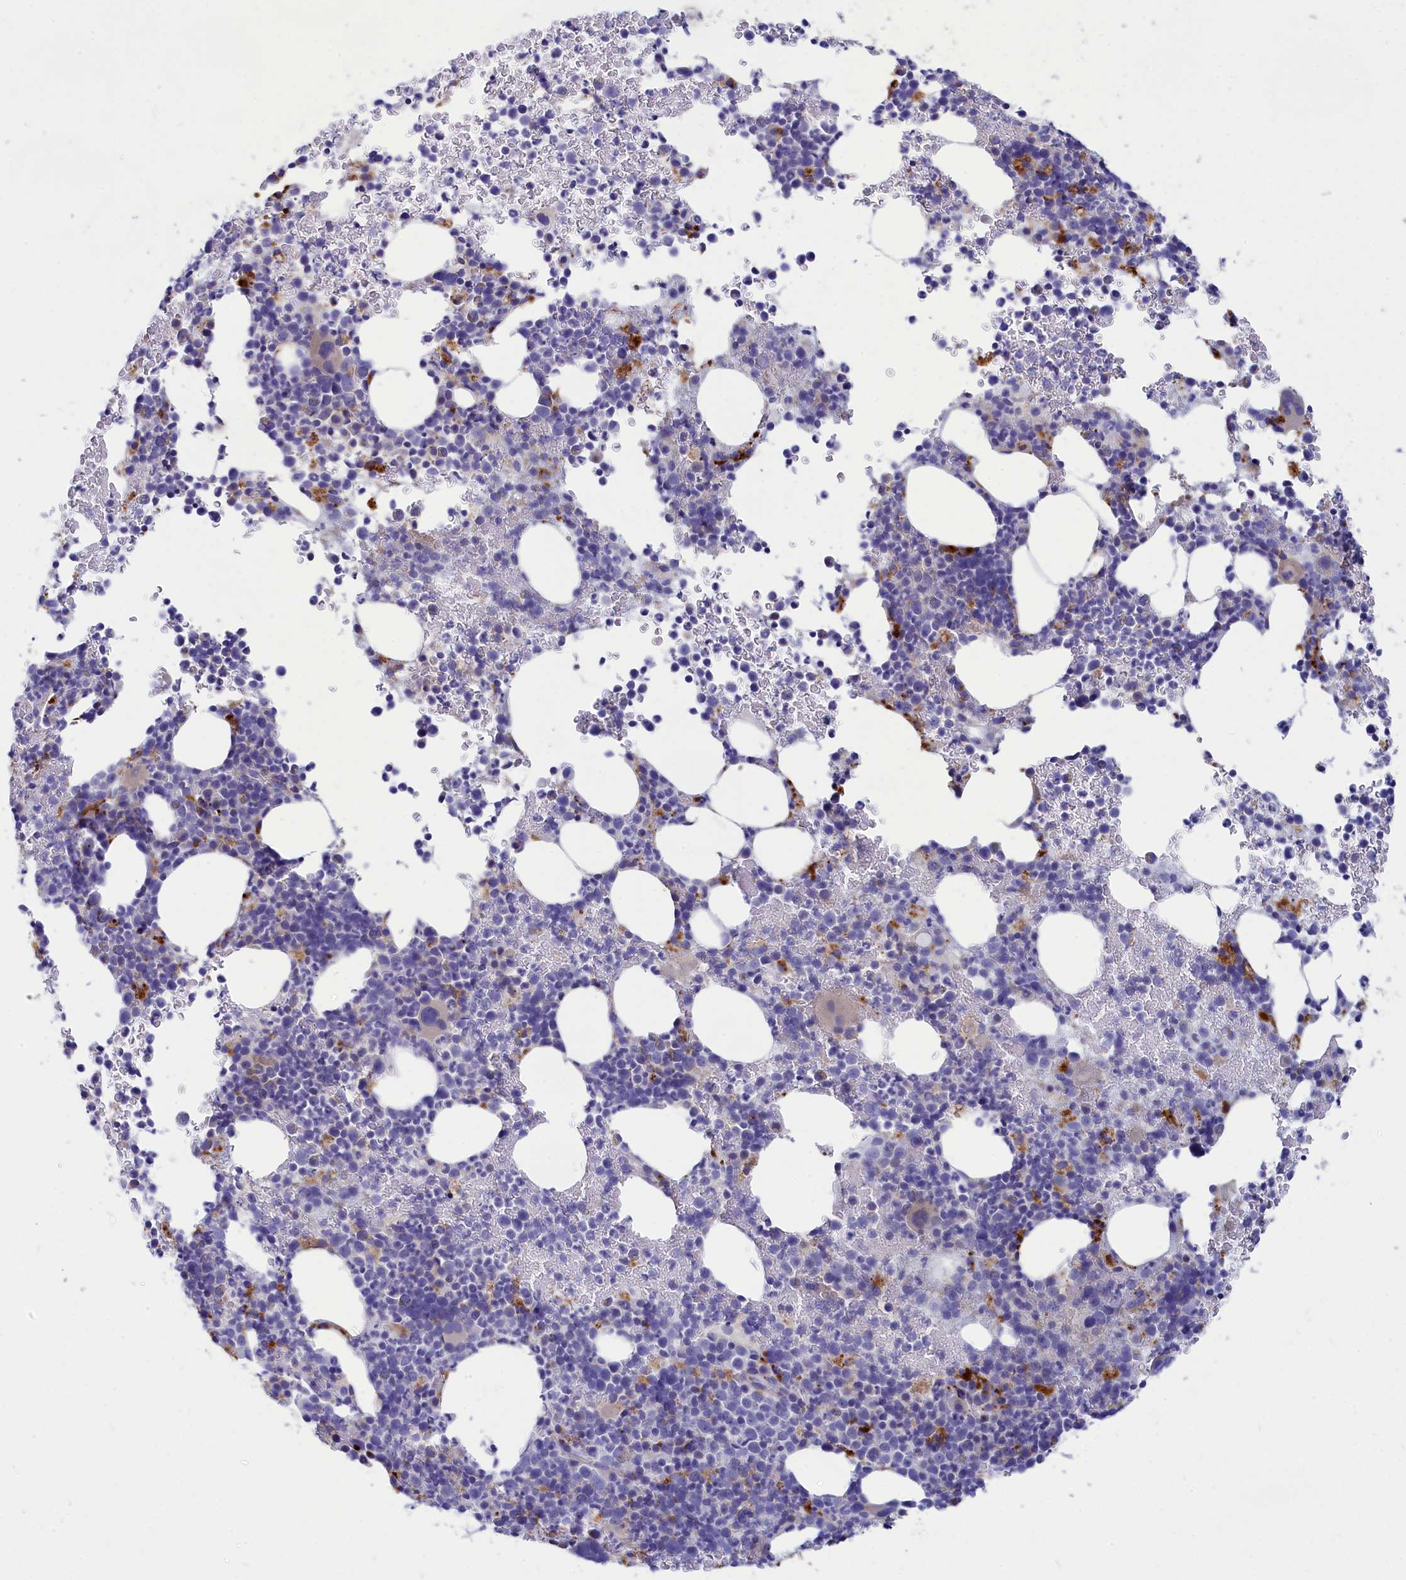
{"staining": {"intensity": "negative", "quantity": "none", "location": "none"}, "tissue": "bone marrow", "cell_type": "Hematopoietic cells", "image_type": "normal", "snomed": [{"axis": "morphology", "description": "Normal tissue, NOS"}, {"axis": "topography", "description": "Bone marrow"}], "caption": "Immunohistochemical staining of benign human bone marrow exhibits no significant expression in hematopoietic cells.", "gene": "WDR6", "patient": {"sex": "female", "age": 82}}